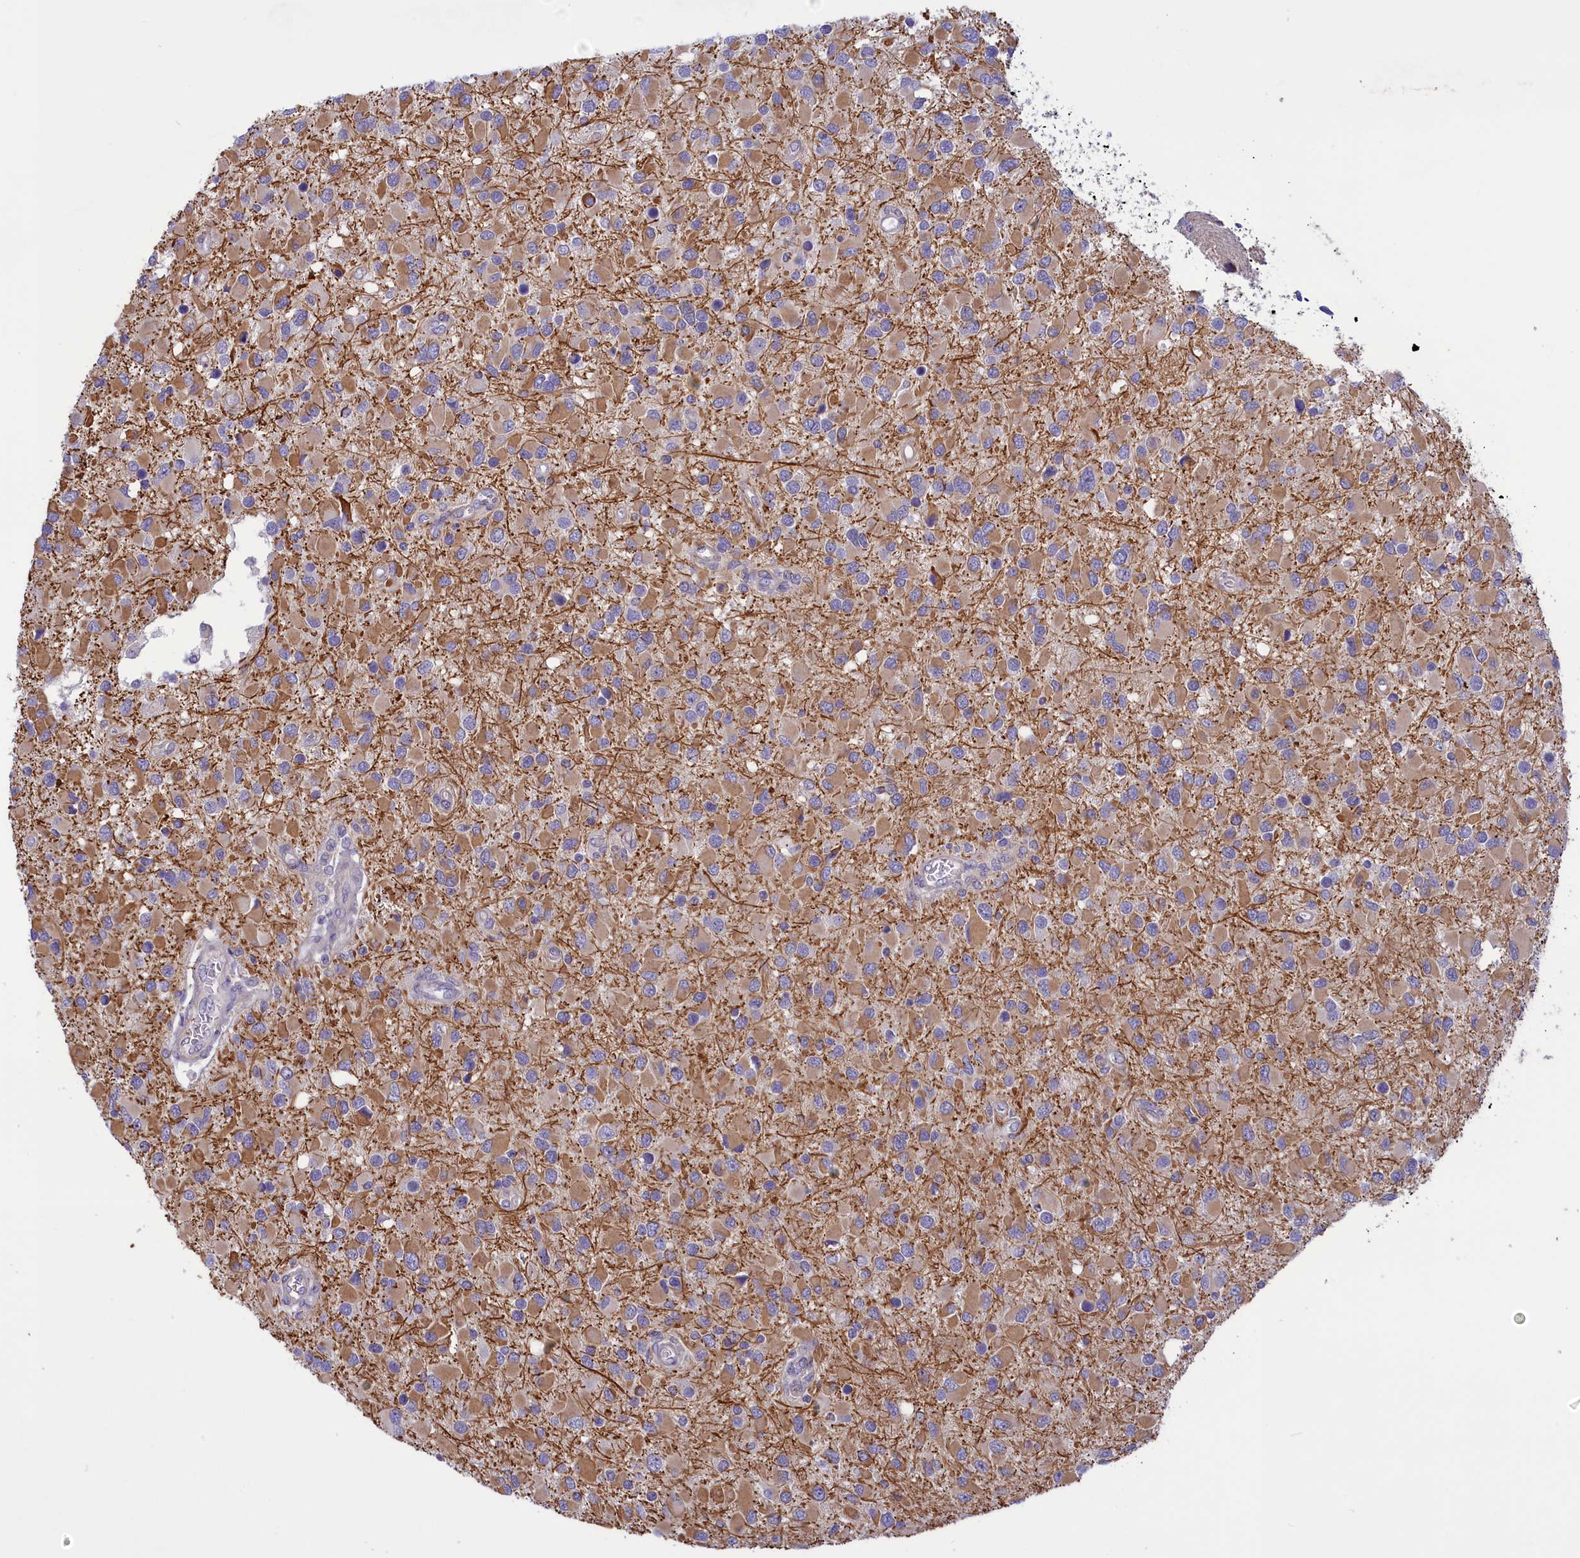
{"staining": {"intensity": "weak", "quantity": "25%-75%", "location": "cytoplasmic/membranous"}, "tissue": "glioma", "cell_type": "Tumor cells", "image_type": "cancer", "snomed": [{"axis": "morphology", "description": "Glioma, malignant, High grade"}, {"axis": "topography", "description": "Brain"}], "caption": "Weak cytoplasmic/membranous positivity is appreciated in about 25%-75% of tumor cells in glioma.", "gene": "CORO2A", "patient": {"sex": "male", "age": 53}}